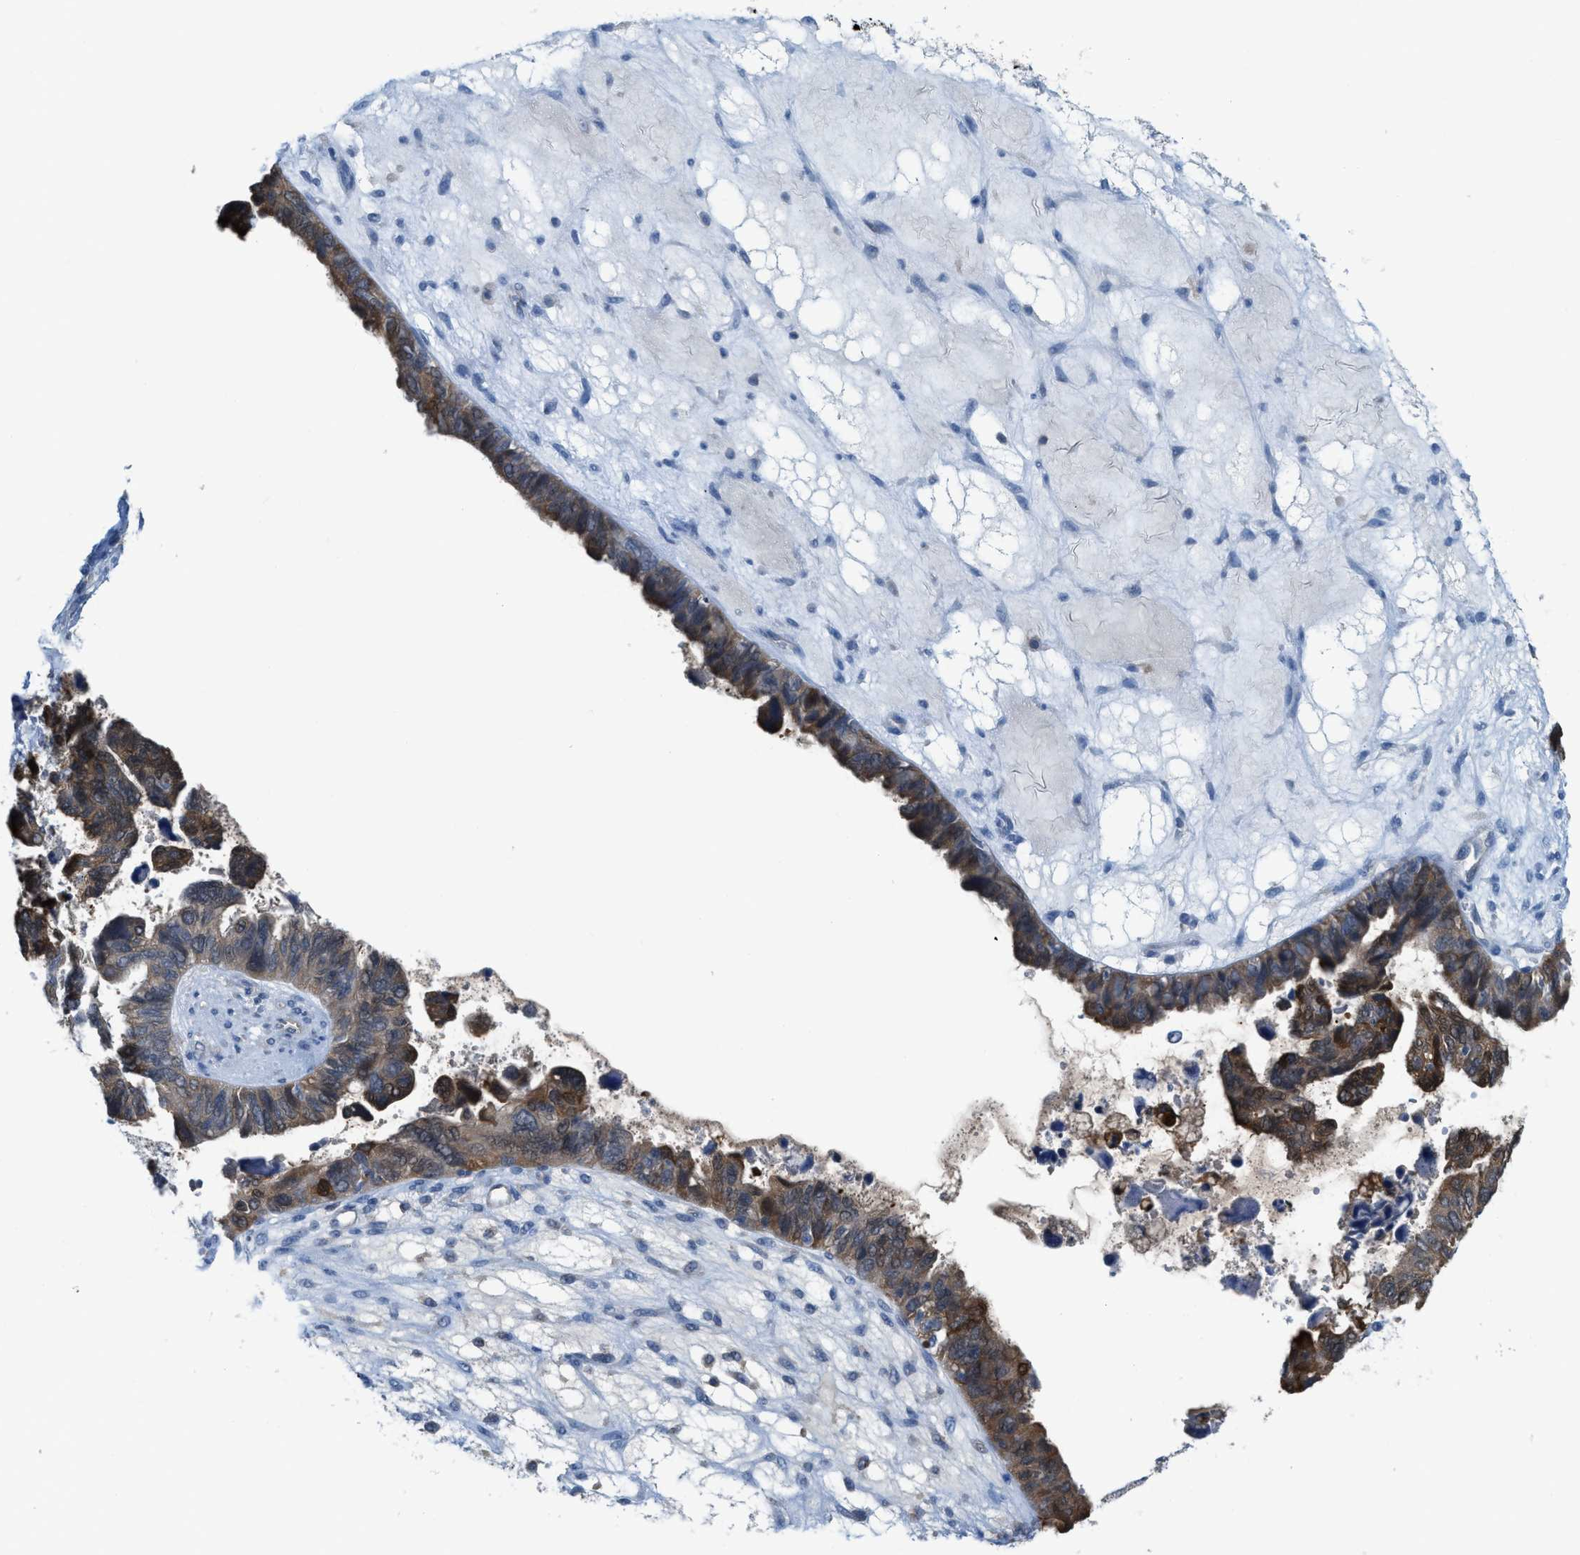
{"staining": {"intensity": "moderate", "quantity": ">75%", "location": "cytoplasmic/membranous"}, "tissue": "ovarian cancer", "cell_type": "Tumor cells", "image_type": "cancer", "snomed": [{"axis": "morphology", "description": "Cystadenocarcinoma, serous, NOS"}, {"axis": "topography", "description": "Ovary"}], "caption": "A brown stain labels moderate cytoplasmic/membranous expression of a protein in human ovarian cancer (serous cystadenocarcinoma) tumor cells.", "gene": "CSTB", "patient": {"sex": "female", "age": 79}}